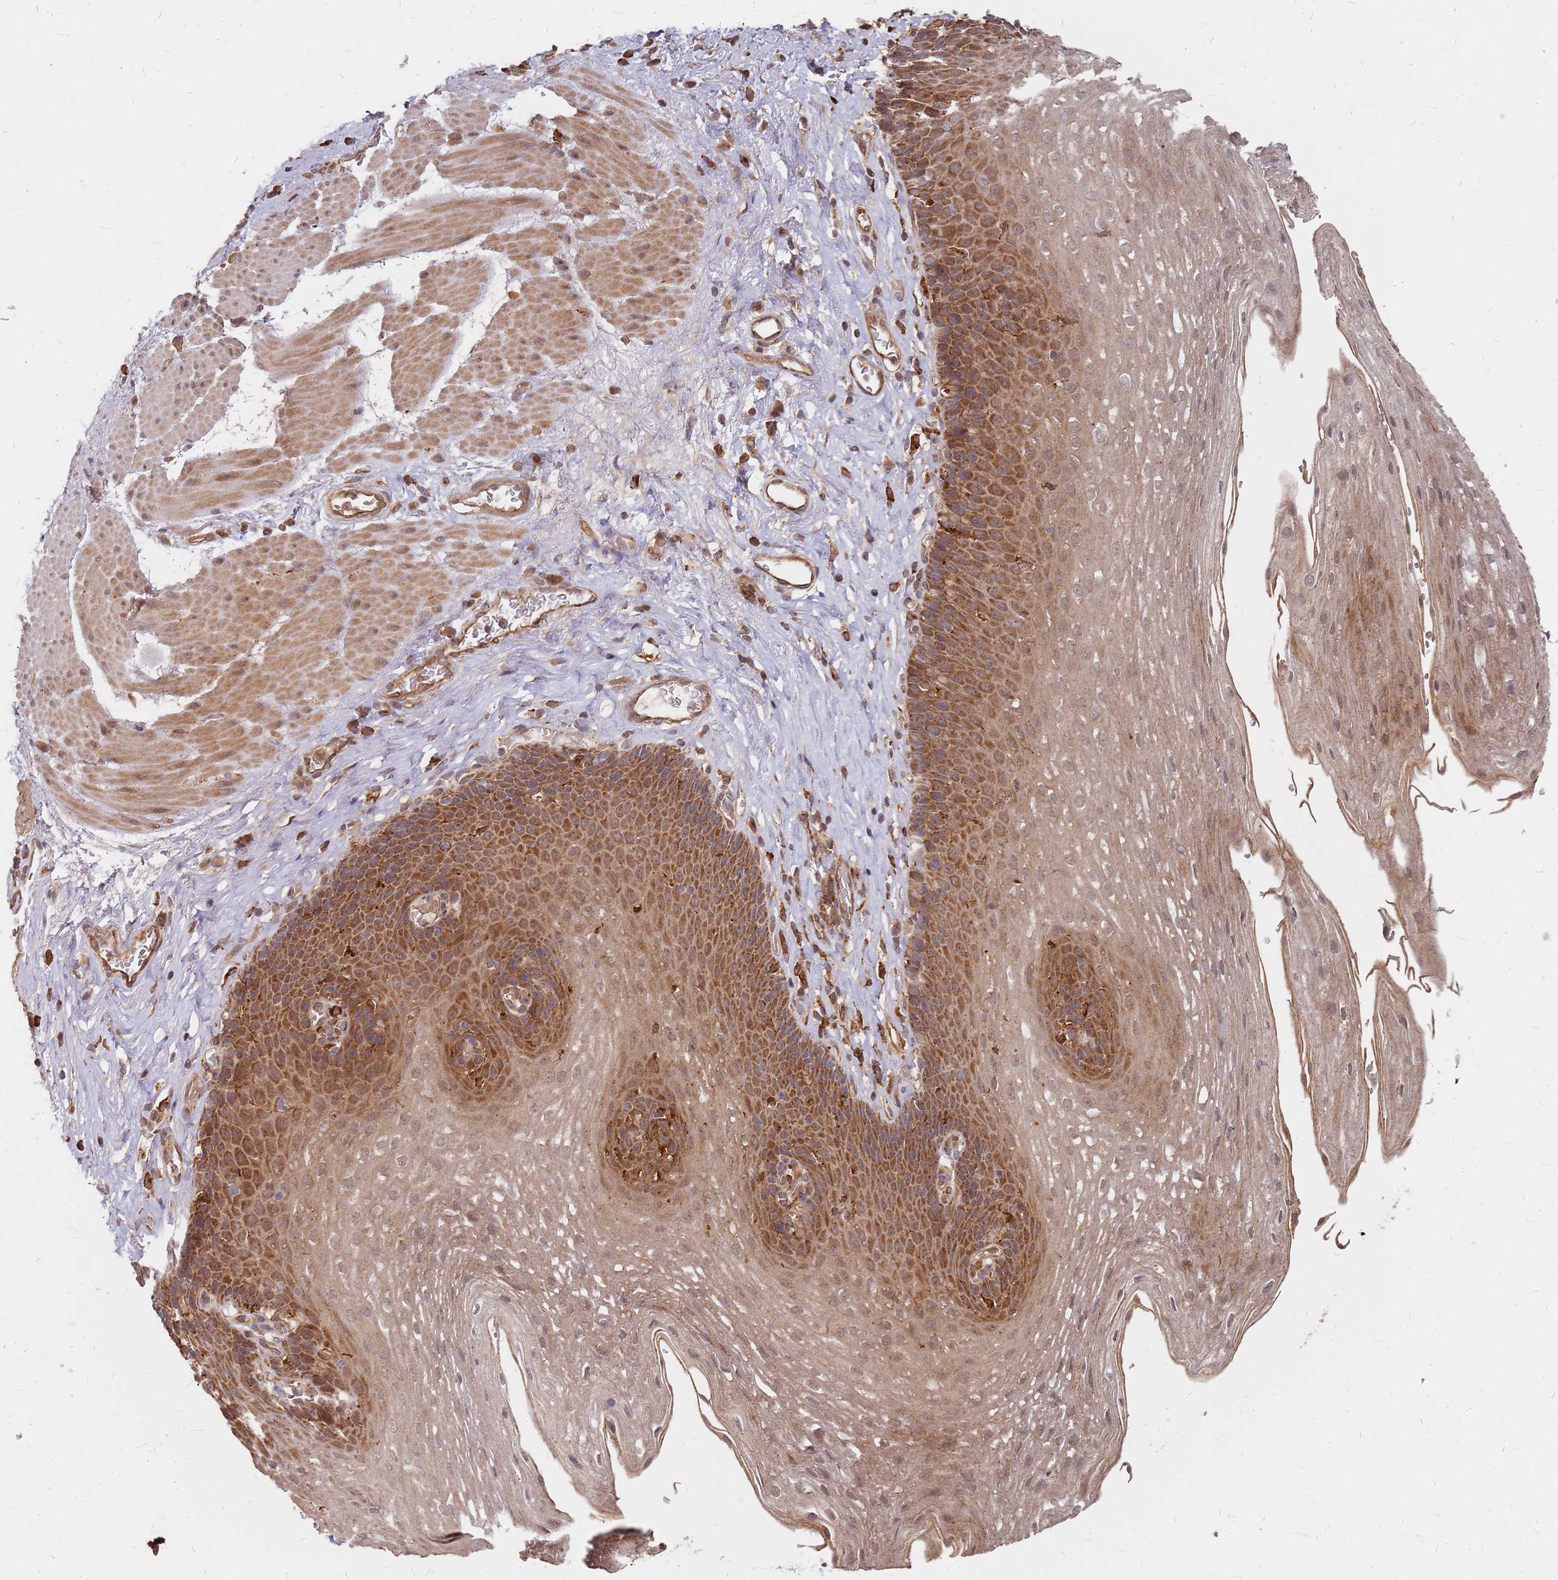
{"staining": {"intensity": "moderate", "quantity": ">75%", "location": "cytoplasmic/membranous,nuclear"}, "tissue": "esophagus", "cell_type": "Squamous epithelial cells", "image_type": "normal", "snomed": [{"axis": "morphology", "description": "Normal tissue, NOS"}, {"axis": "topography", "description": "Esophagus"}], "caption": "Squamous epithelial cells reveal medium levels of moderate cytoplasmic/membranous,nuclear positivity in about >75% of cells in normal human esophagus. The staining was performed using DAB (3,3'-diaminobenzidine), with brown indicating positive protein expression. Nuclei are stained blue with hematoxylin.", "gene": "TRABD", "patient": {"sex": "female", "age": 66}}